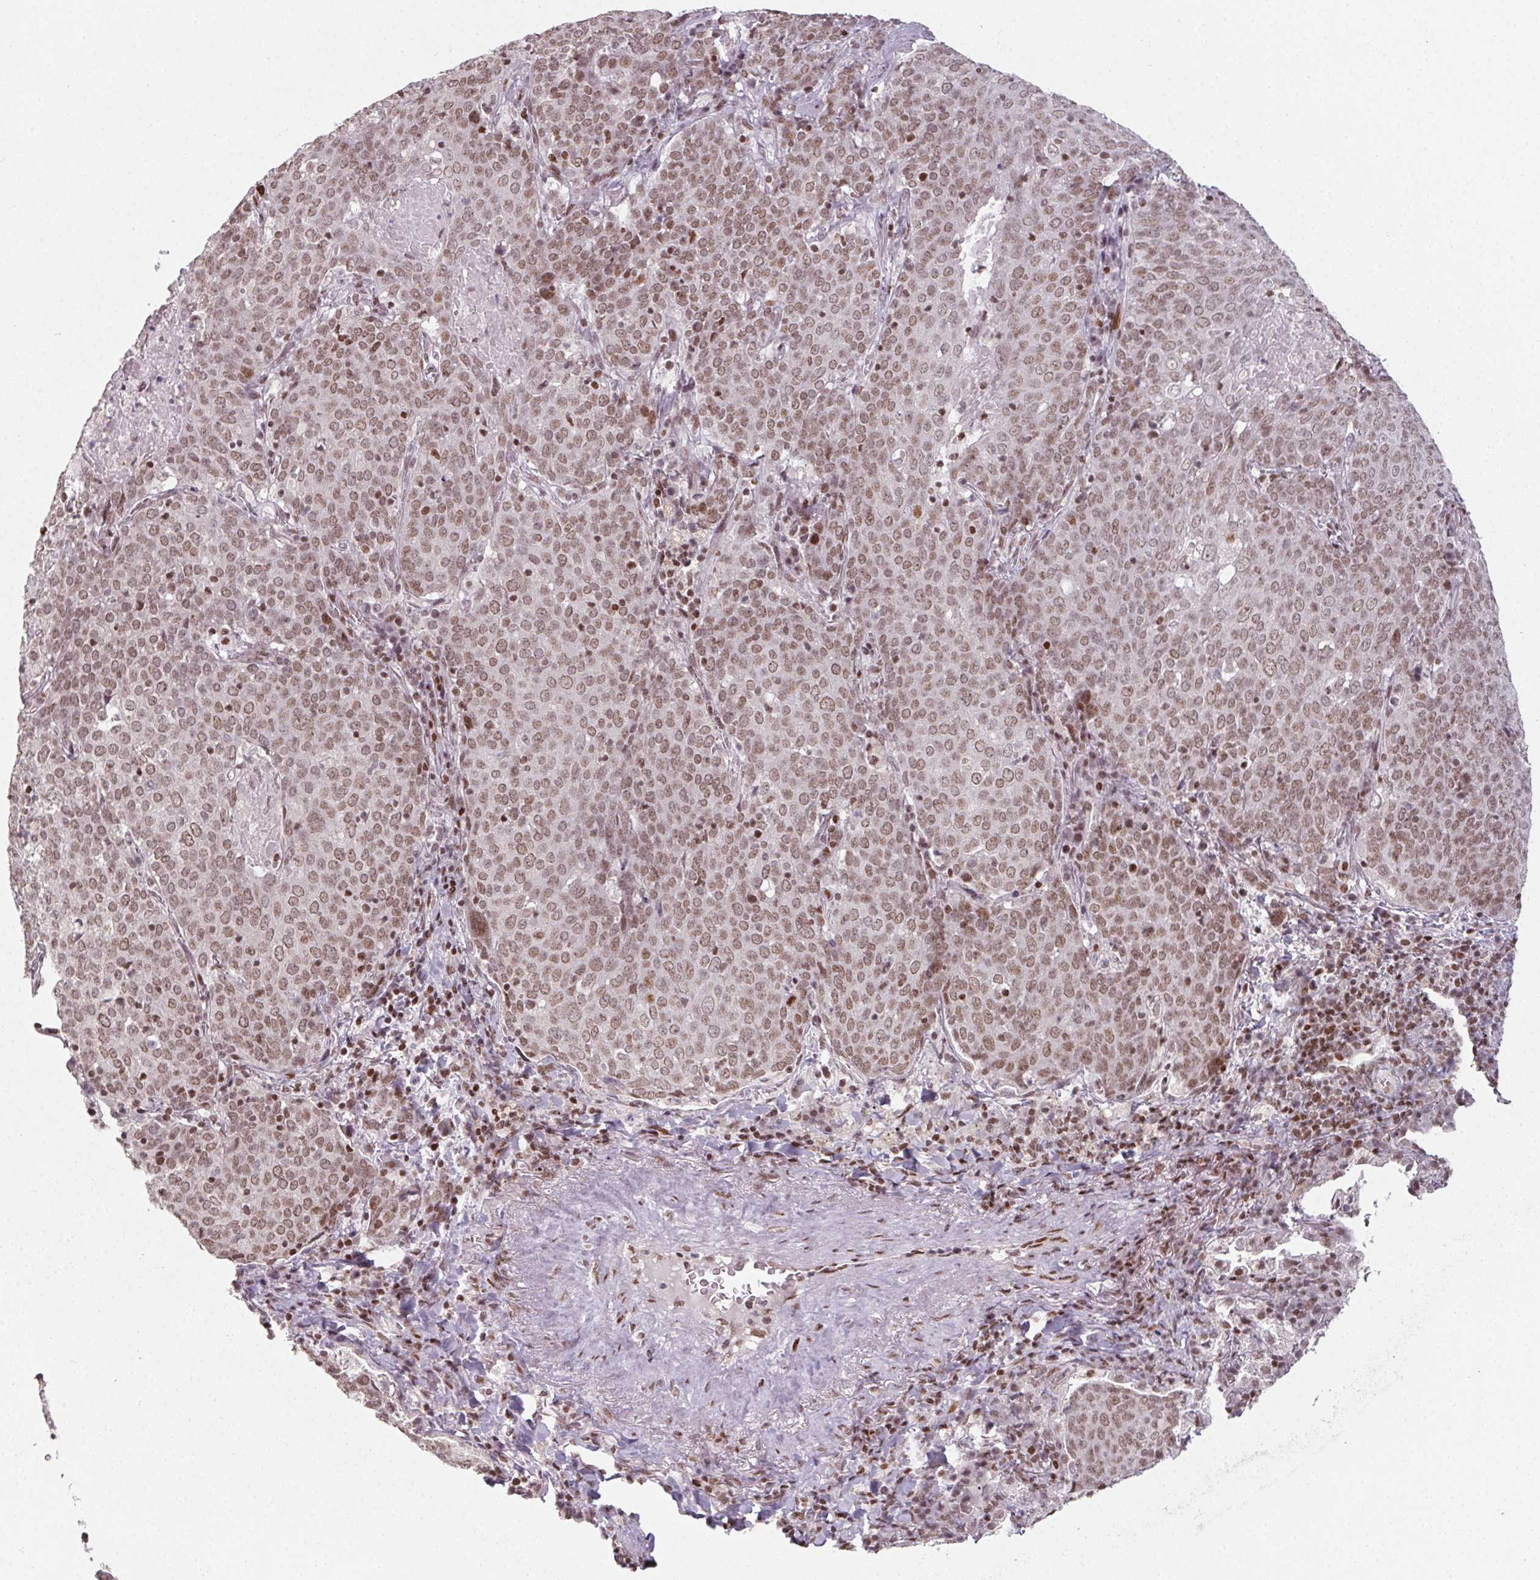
{"staining": {"intensity": "moderate", "quantity": ">75%", "location": "nuclear"}, "tissue": "lung cancer", "cell_type": "Tumor cells", "image_type": "cancer", "snomed": [{"axis": "morphology", "description": "Squamous cell carcinoma, NOS"}, {"axis": "topography", "description": "Lung"}], "caption": "This is an image of immunohistochemistry staining of lung squamous cell carcinoma, which shows moderate staining in the nuclear of tumor cells.", "gene": "KMT2A", "patient": {"sex": "male", "age": 82}}